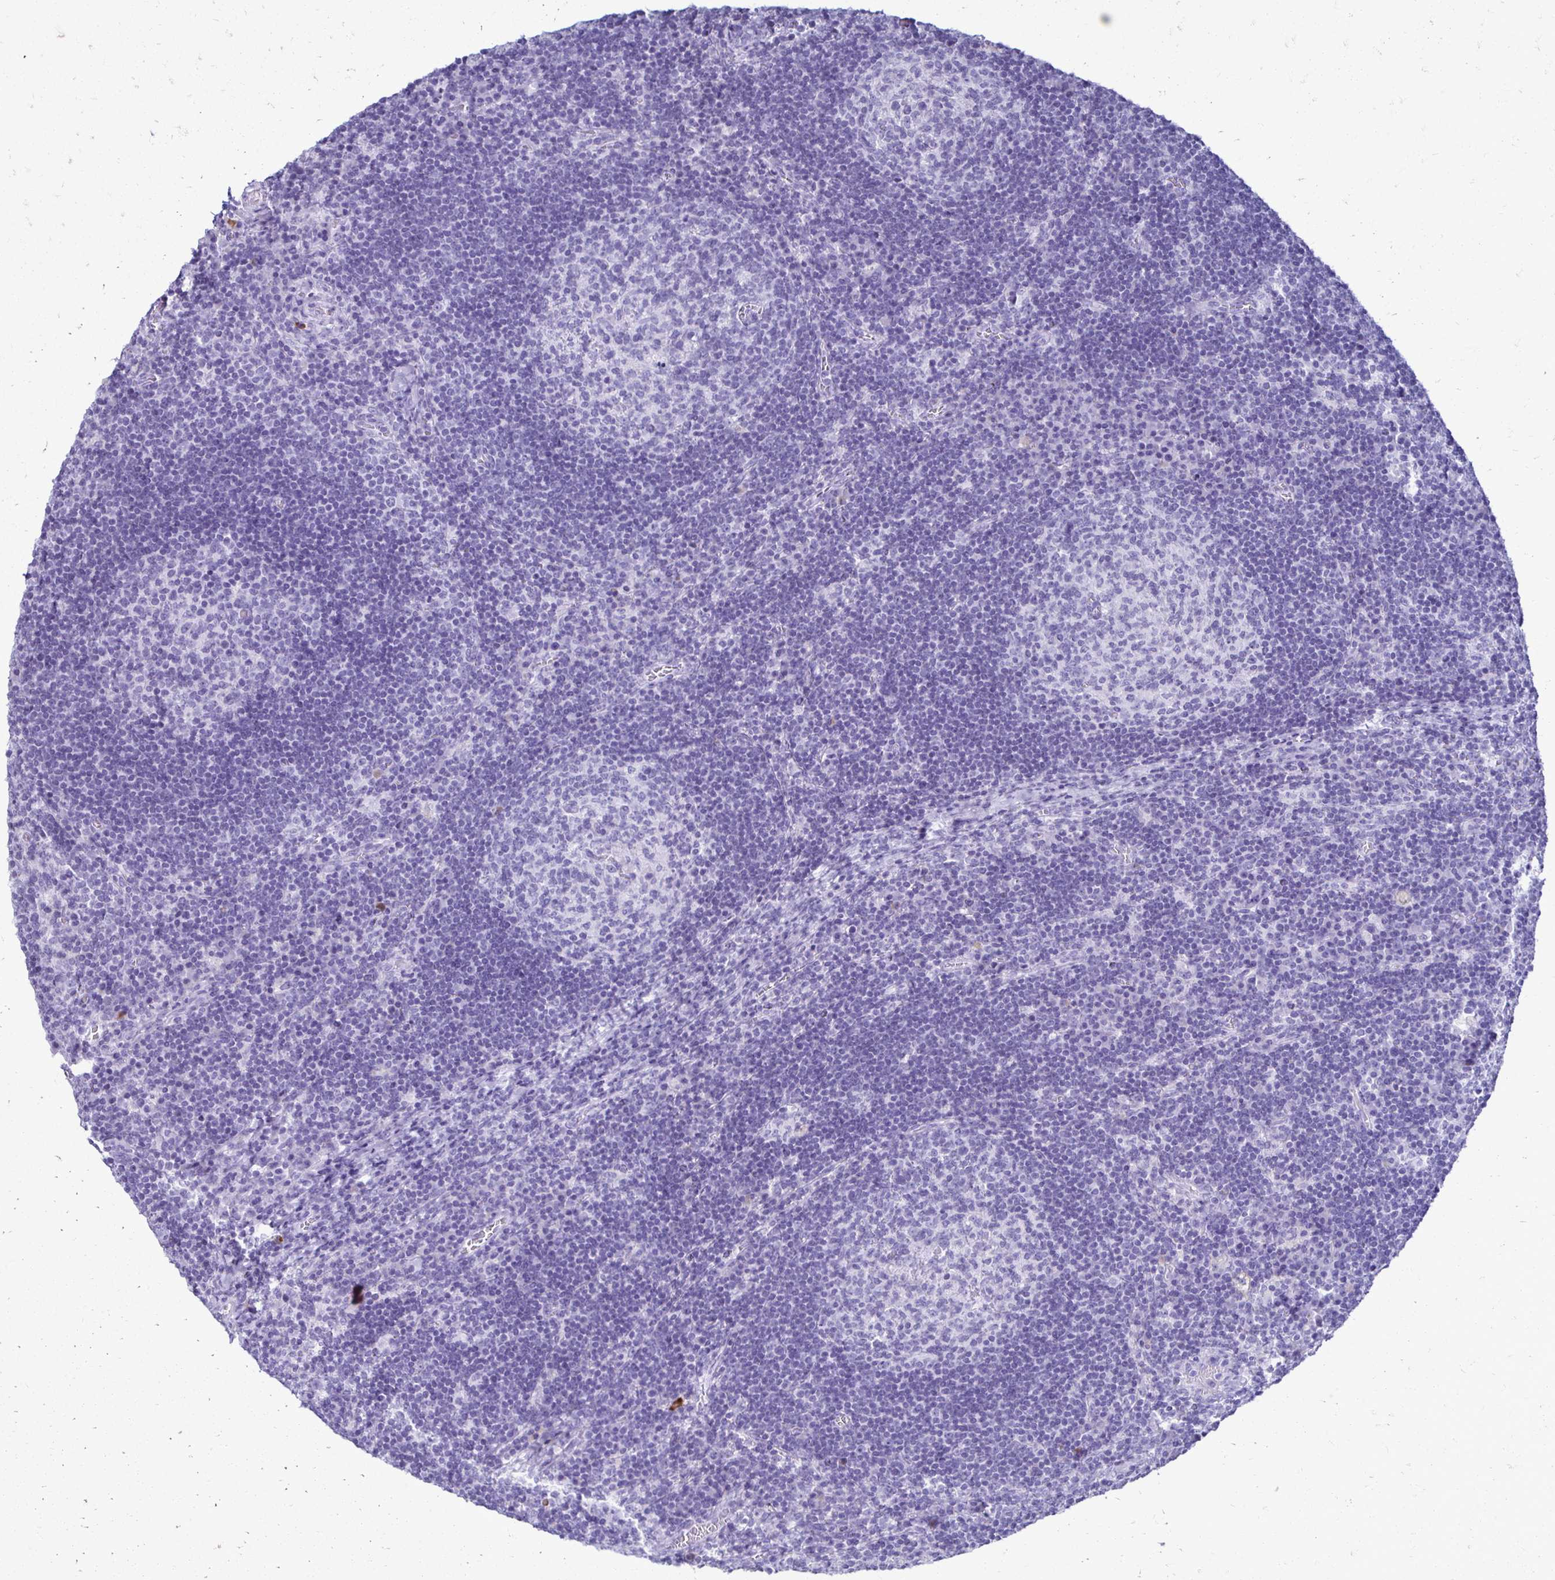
{"staining": {"intensity": "negative", "quantity": "none", "location": "none"}, "tissue": "lymph node", "cell_type": "Germinal center cells", "image_type": "normal", "snomed": [{"axis": "morphology", "description": "Normal tissue, NOS"}, {"axis": "topography", "description": "Lymph node"}], "caption": "Immunohistochemistry (IHC) photomicrograph of normal lymph node: lymph node stained with DAB (3,3'-diaminobenzidine) reveals no significant protein staining in germinal center cells.", "gene": "CST5", "patient": {"sex": "male", "age": 67}}